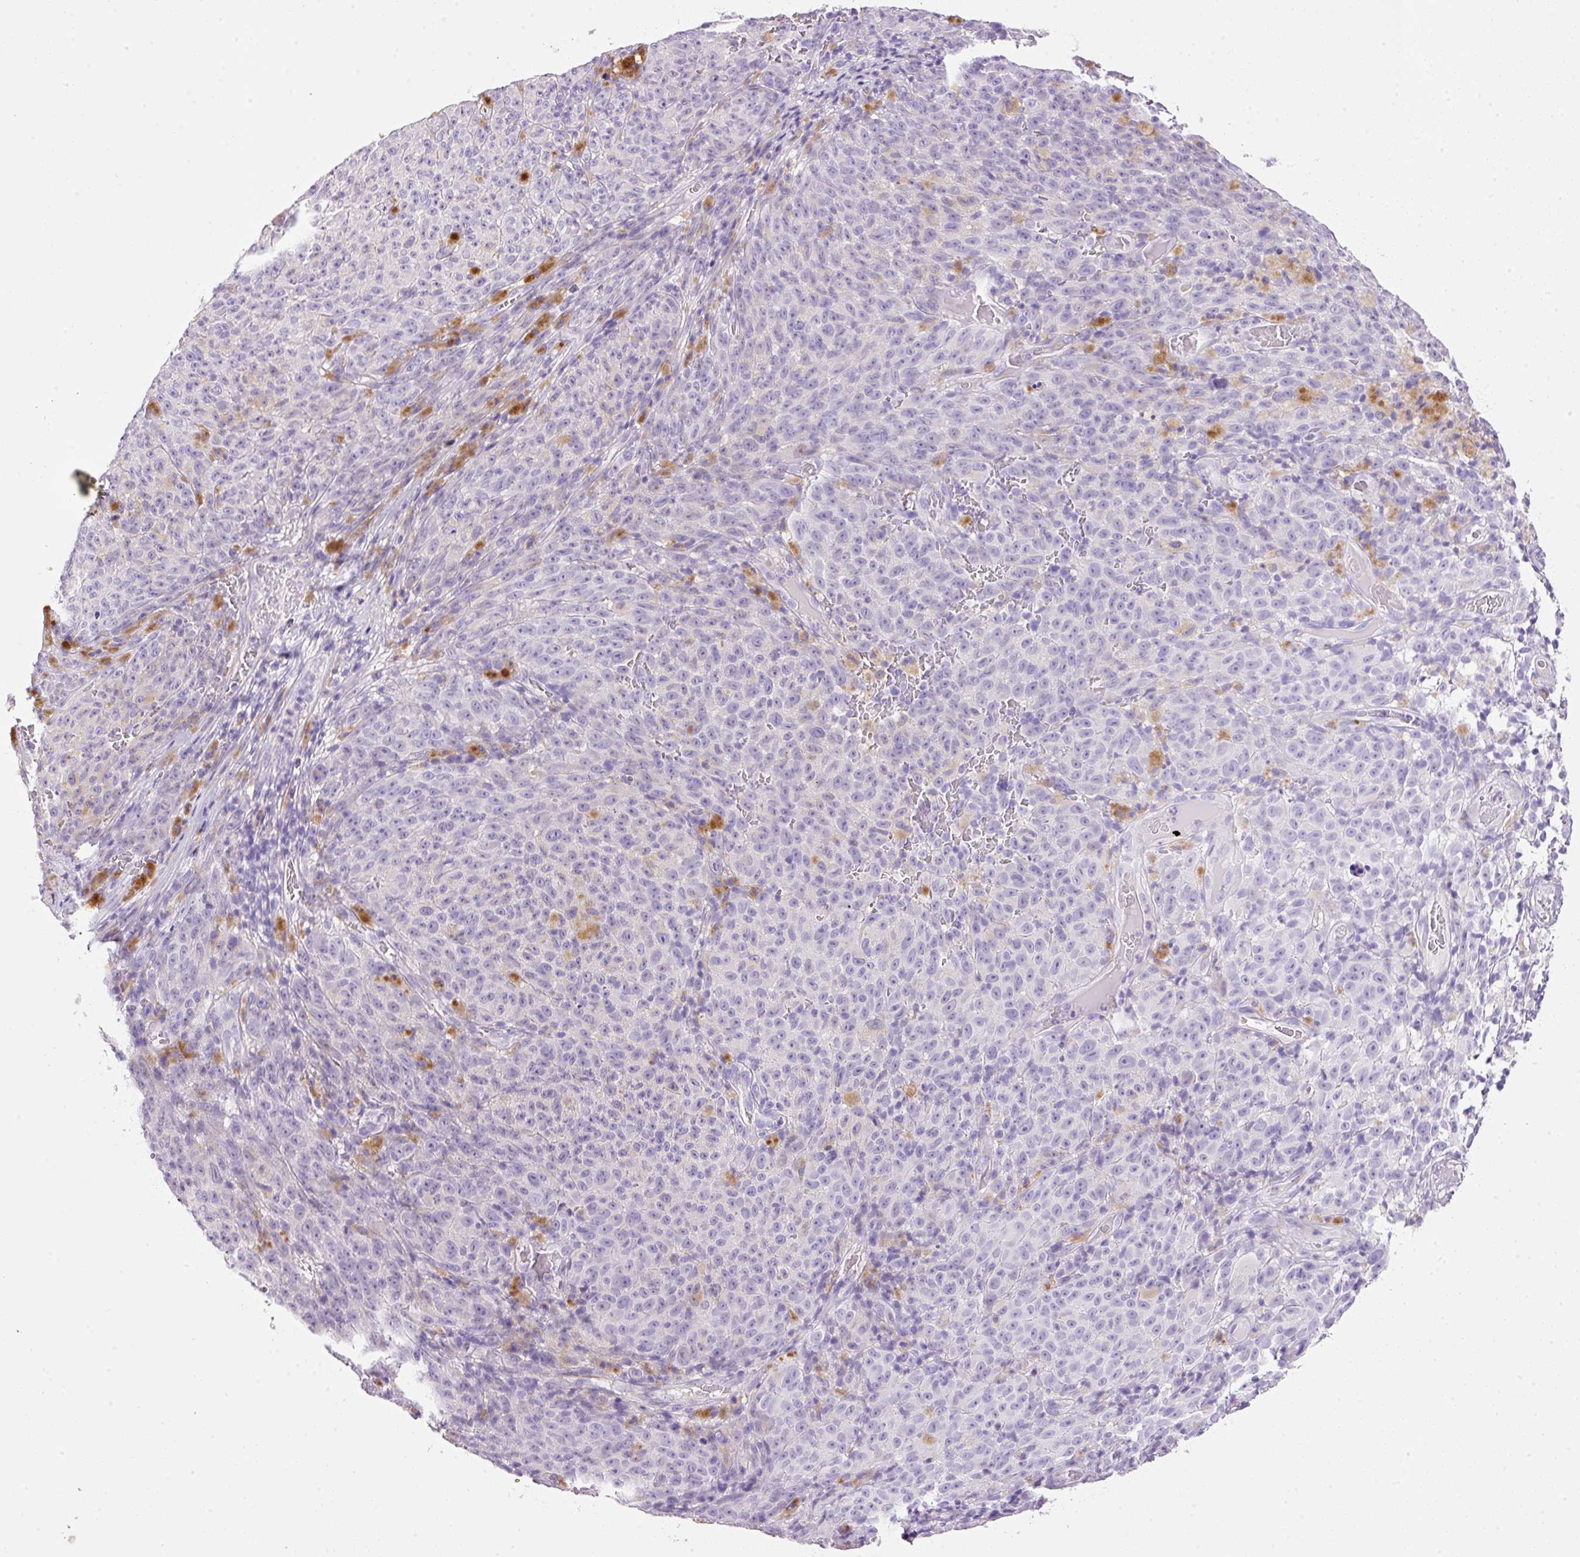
{"staining": {"intensity": "negative", "quantity": "none", "location": "none"}, "tissue": "melanoma", "cell_type": "Tumor cells", "image_type": "cancer", "snomed": [{"axis": "morphology", "description": "Malignant melanoma, NOS"}, {"axis": "topography", "description": "Skin"}], "caption": "The immunohistochemistry photomicrograph has no significant staining in tumor cells of melanoma tissue. (DAB (3,3'-diaminobenzidine) IHC visualized using brightfield microscopy, high magnification).", "gene": "BSND", "patient": {"sex": "female", "age": 82}}